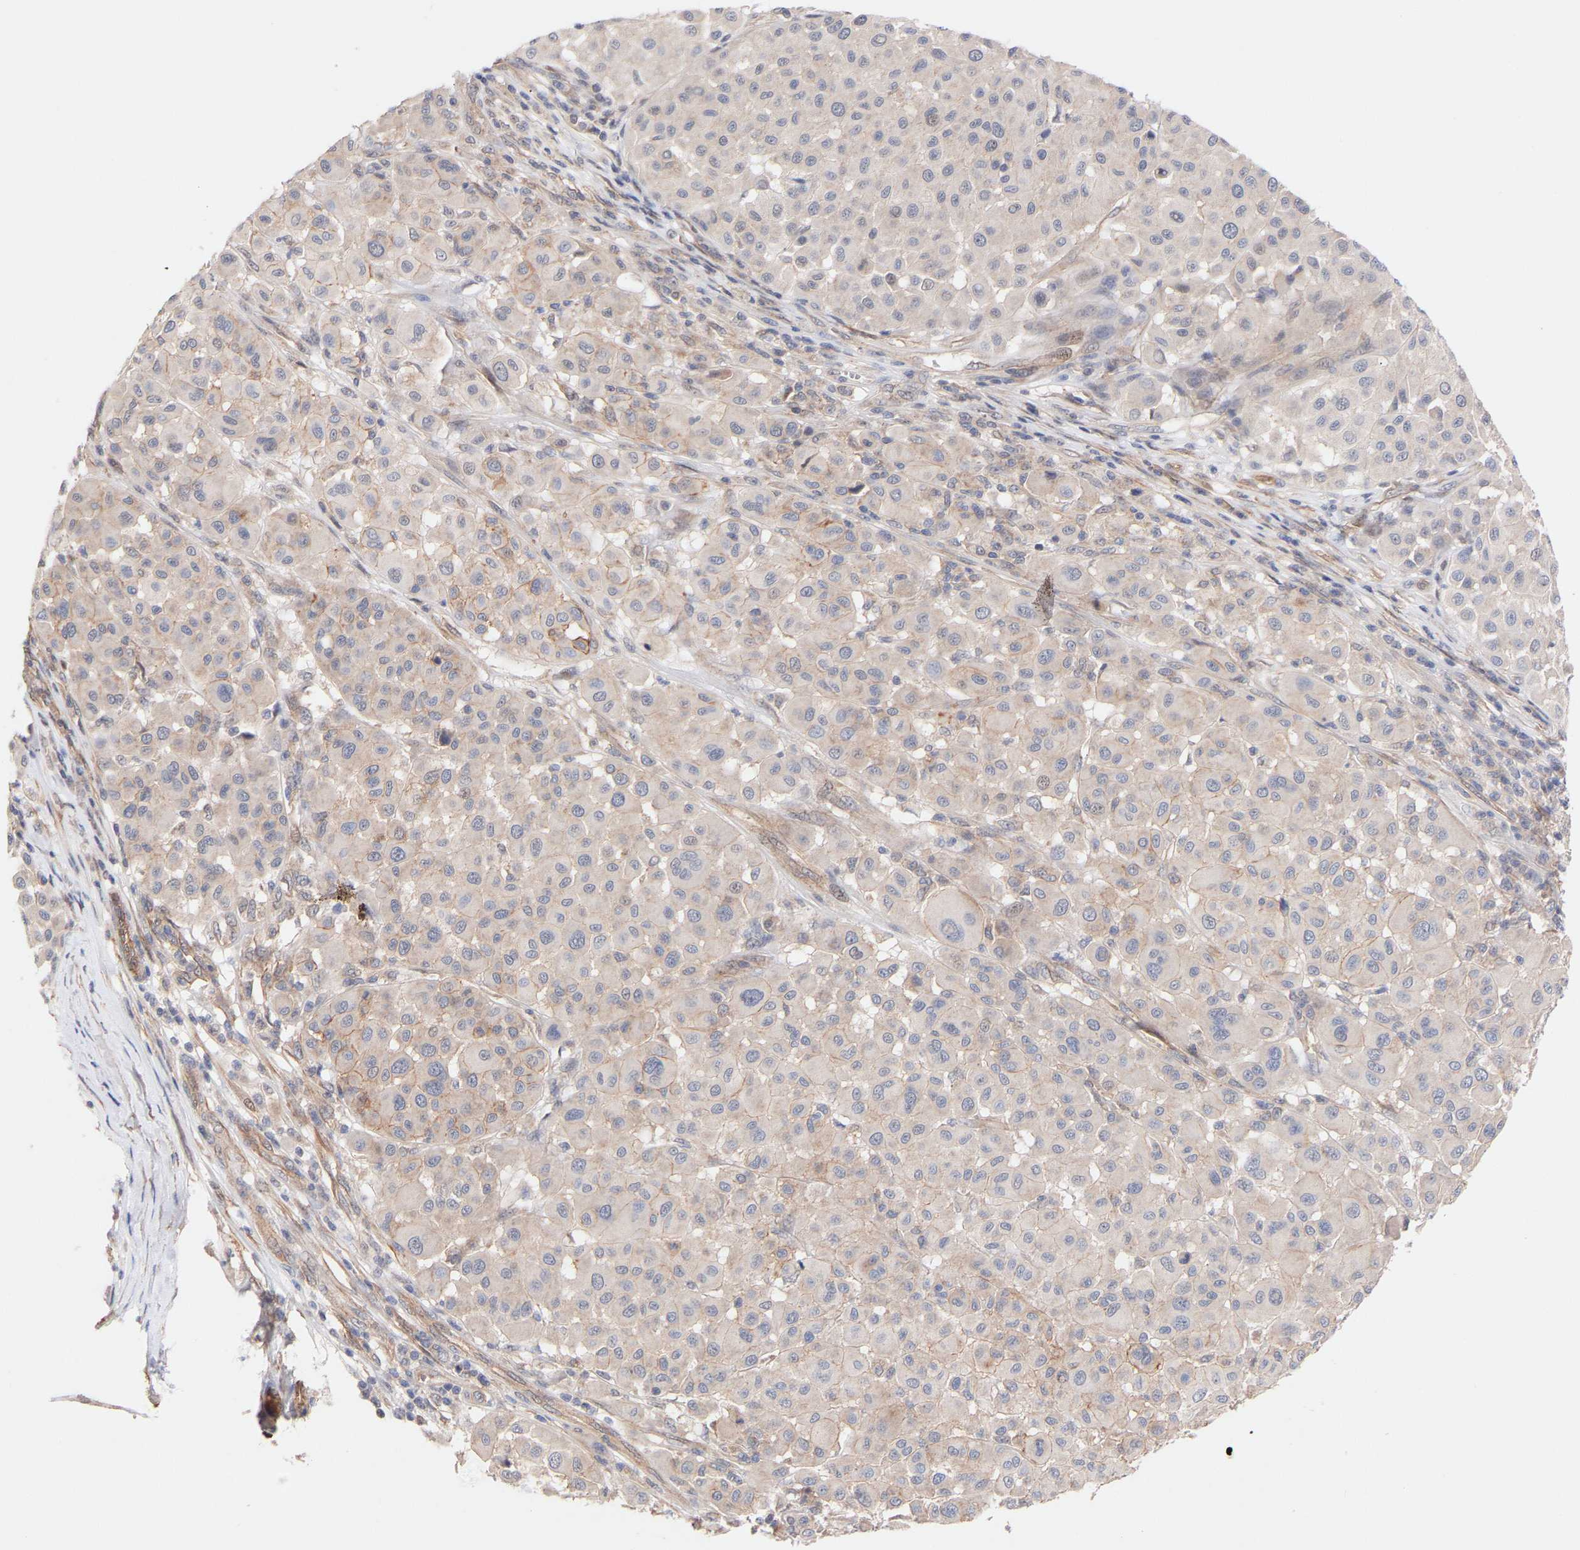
{"staining": {"intensity": "weak", "quantity": "<25%", "location": "cytoplasmic/membranous"}, "tissue": "melanoma", "cell_type": "Tumor cells", "image_type": "cancer", "snomed": [{"axis": "morphology", "description": "Malignant melanoma, Metastatic site"}, {"axis": "topography", "description": "Soft tissue"}], "caption": "Tumor cells show no significant protein staining in malignant melanoma (metastatic site).", "gene": "PDLIM5", "patient": {"sex": "male", "age": 41}}